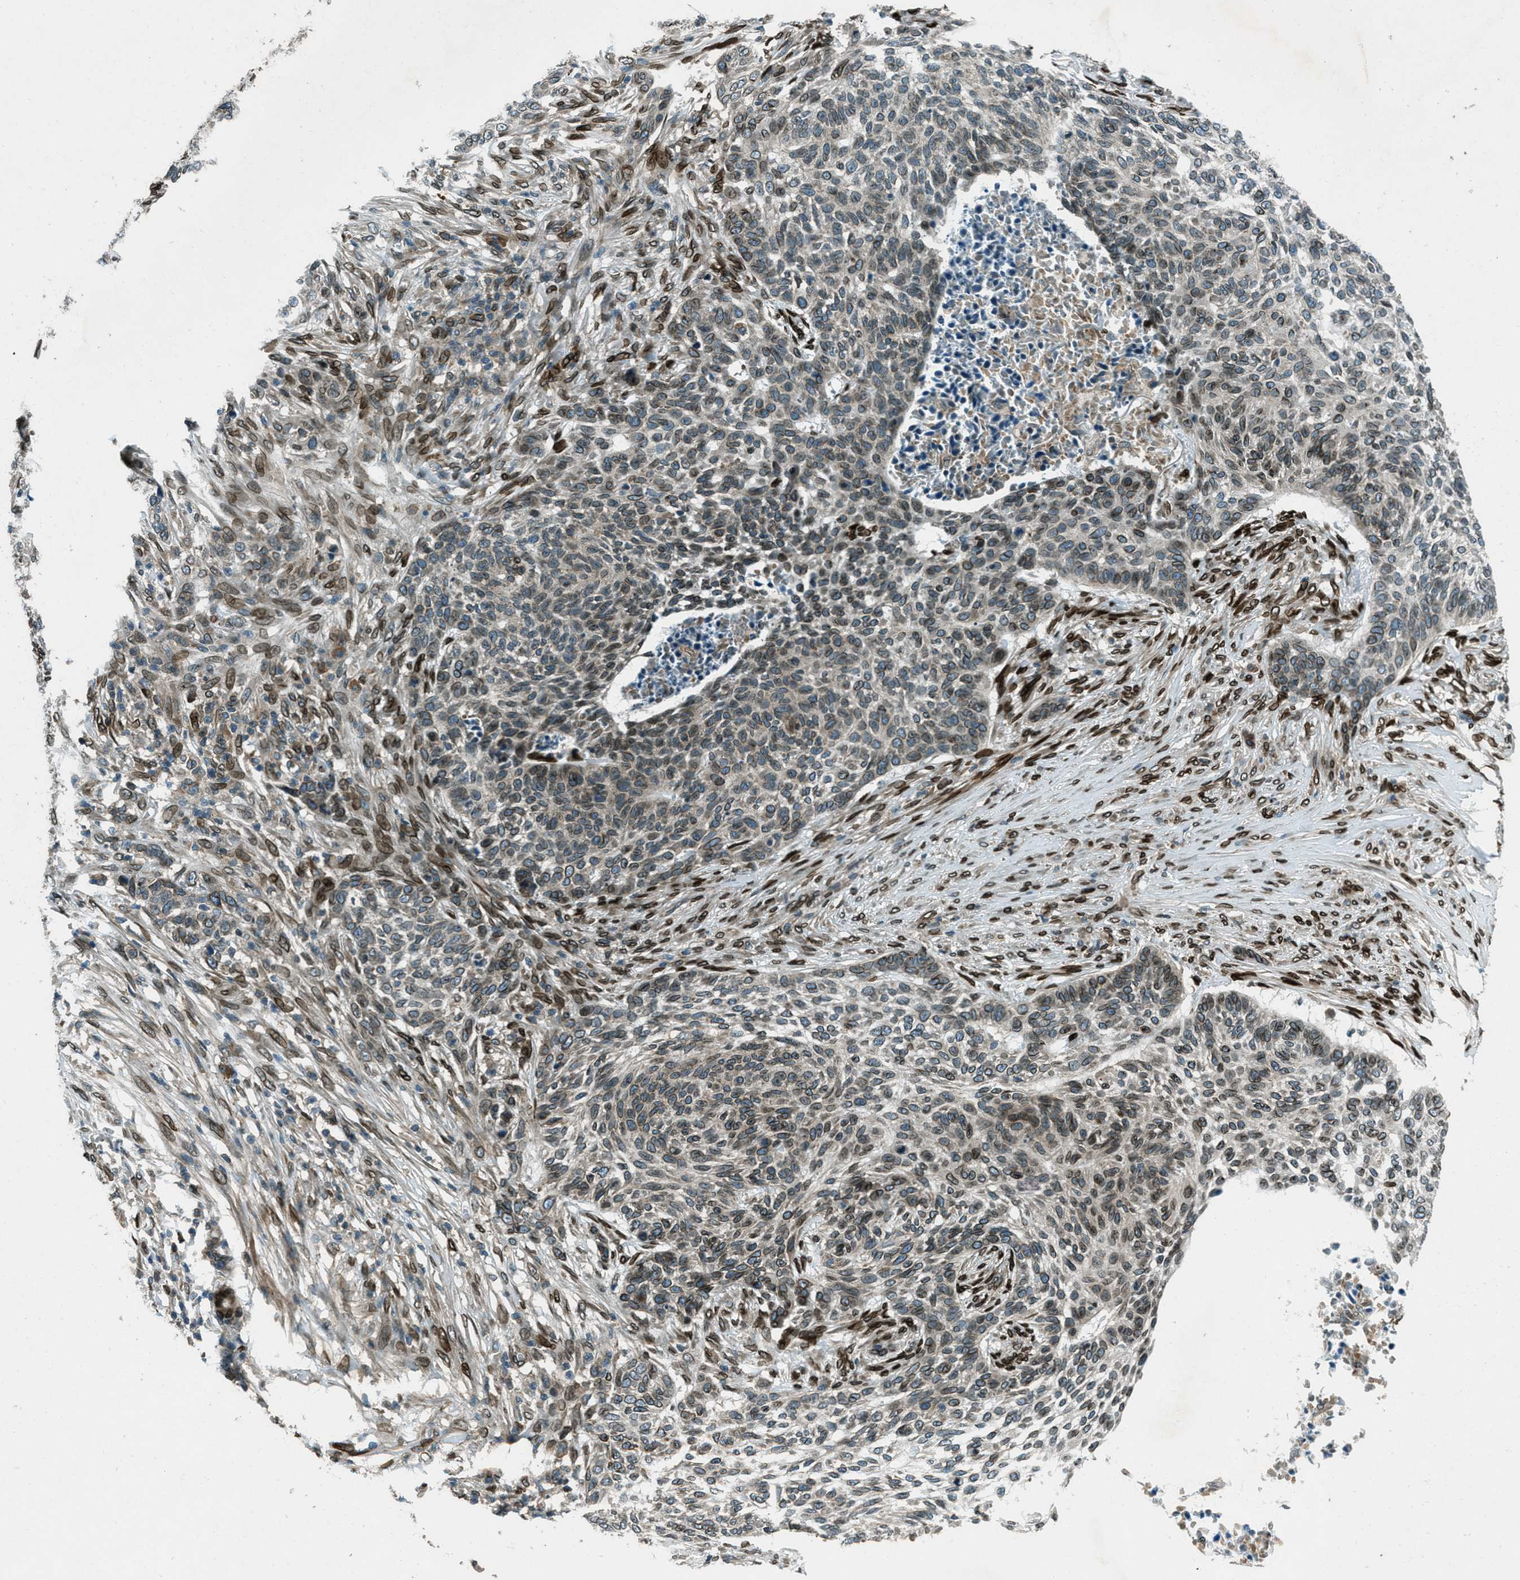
{"staining": {"intensity": "moderate", "quantity": "25%-75%", "location": "cytoplasmic/membranous,nuclear"}, "tissue": "skin cancer", "cell_type": "Tumor cells", "image_type": "cancer", "snomed": [{"axis": "morphology", "description": "Basal cell carcinoma"}, {"axis": "topography", "description": "Skin"}], "caption": "There is medium levels of moderate cytoplasmic/membranous and nuclear expression in tumor cells of skin cancer, as demonstrated by immunohistochemical staining (brown color).", "gene": "LEMD2", "patient": {"sex": "male", "age": 85}}